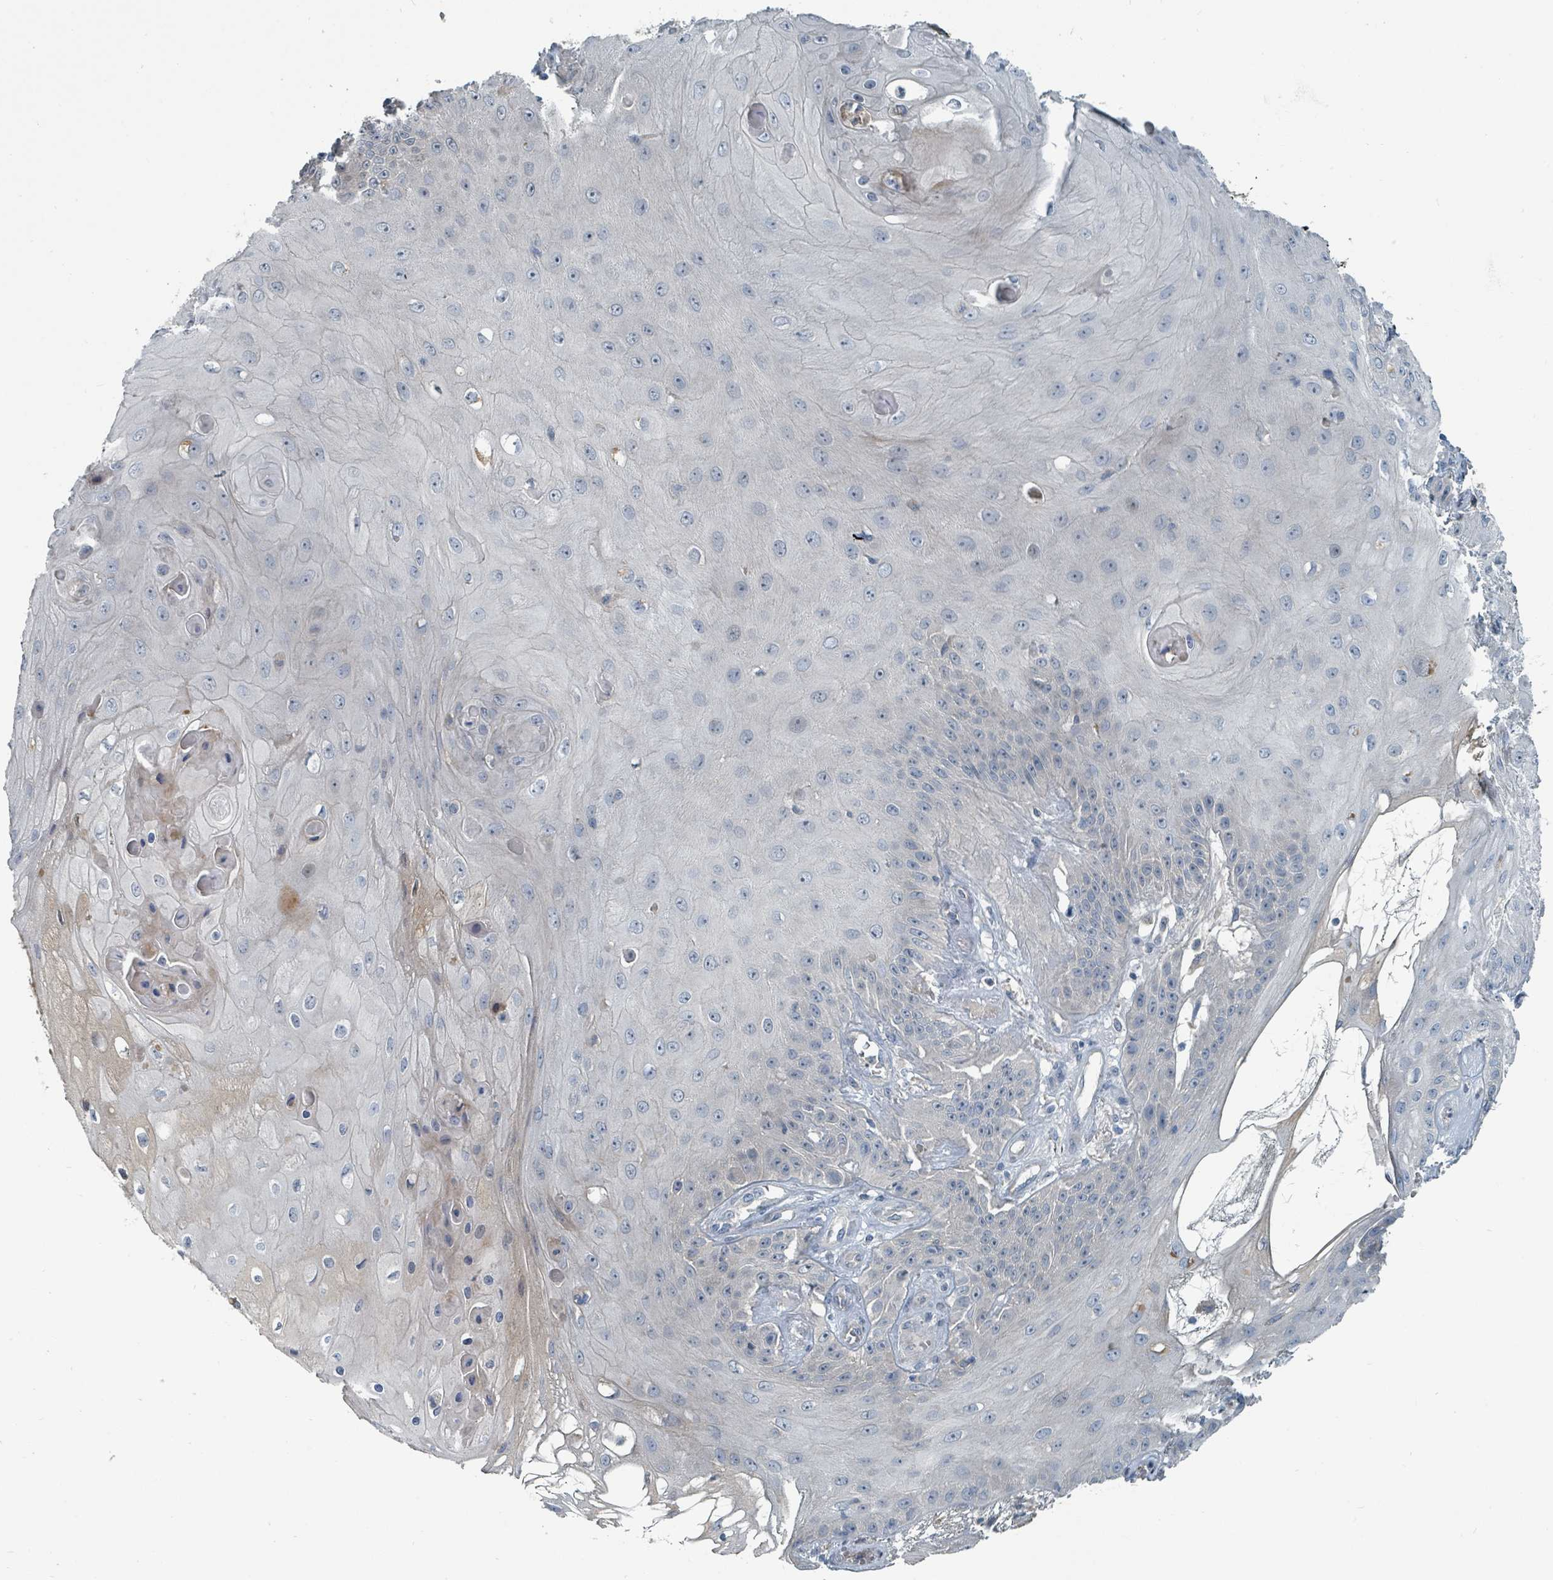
{"staining": {"intensity": "negative", "quantity": "none", "location": "none"}, "tissue": "skin cancer", "cell_type": "Tumor cells", "image_type": "cancer", "snomed": [{"axis": "morphology", "description": "Squamous cell carcinoma, NOS"}, {"axis": "topography", "description": "Skin"}], "caption": "Tumor cells show no significant protein staining in skin squamous cell carcinoma.", "gene": "SLC44A5", "patient": {"sex": "male", "age": 70}}